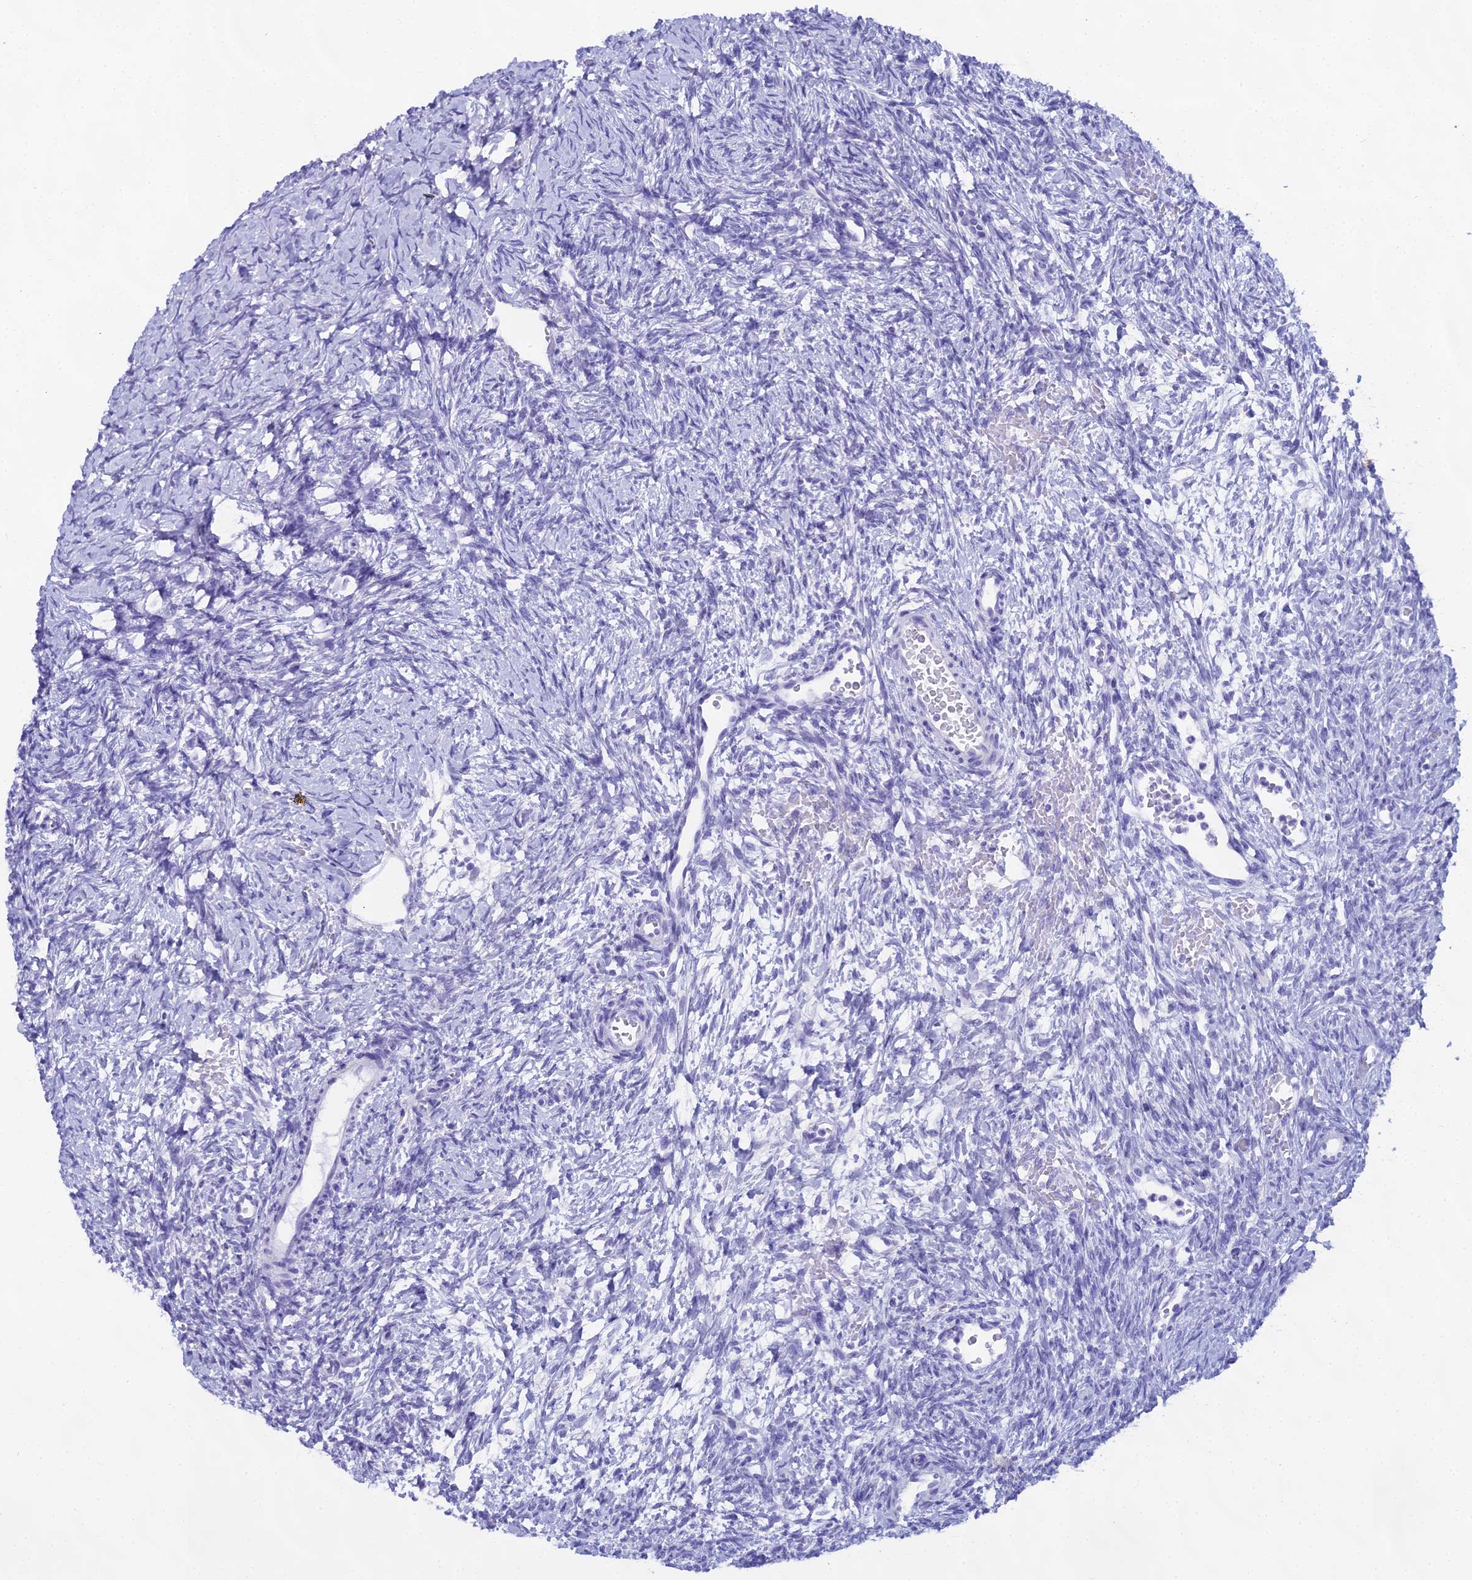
{"staining": {"intensity": "negative", "quantity": "none", "location": "none"}, "tissue": "ovary", "cell_type": "Follicle cells", "image_type": "normal", "snomed": [{"axis": "morphology", "description": "Normal tissue, NOS"}, {"axis": "topography", "description": "Ovary"}], "caption": "This is an immunohistochemistry micrograph of benign human ovary. There is no positivity in follicle cells.", "gene": "CGB1", "patient": {"sex": "female", "age": 39}}